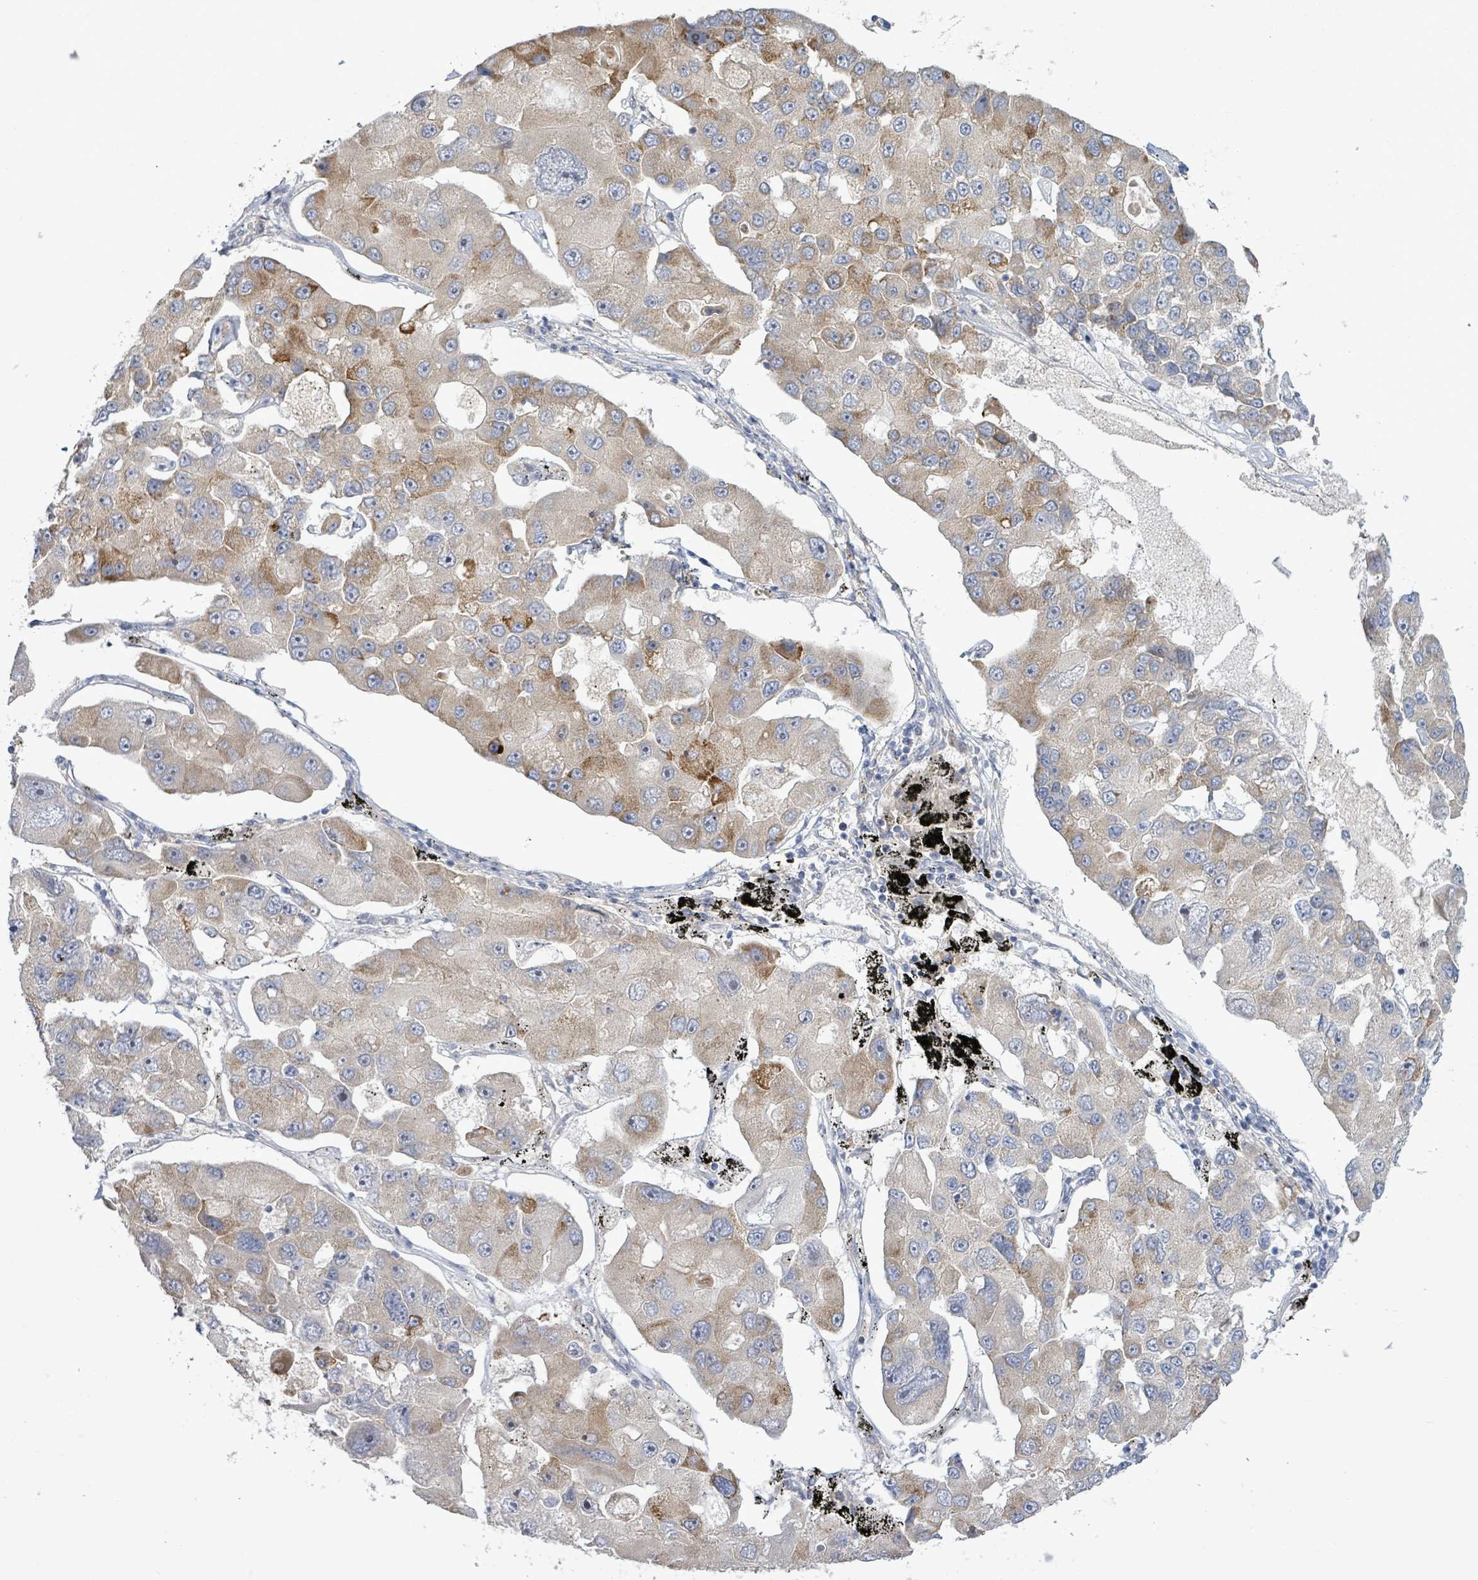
{"staining": {"intensity": "moderate", "quantity": "<25%", "location": "cytoplasmic/membranous"}, "tissue": "lung cancer", "cell_type": "Tumor cells", "image_type": "cancer", "snomed": [{"axis": "morphology", "description": "Adenocarcinoma, NOS"}, {"axis": "topography", "description": "Lung"}], "caption": "This is an image of immunohistochemistry (IHC) staining of lung cancer (adenocarcinoma), which shows moderate staining in the cytoplasmic/membranous of tumor cells.", "gene": "SLIT3", "patient": {"sex": "female", "age": 54}}